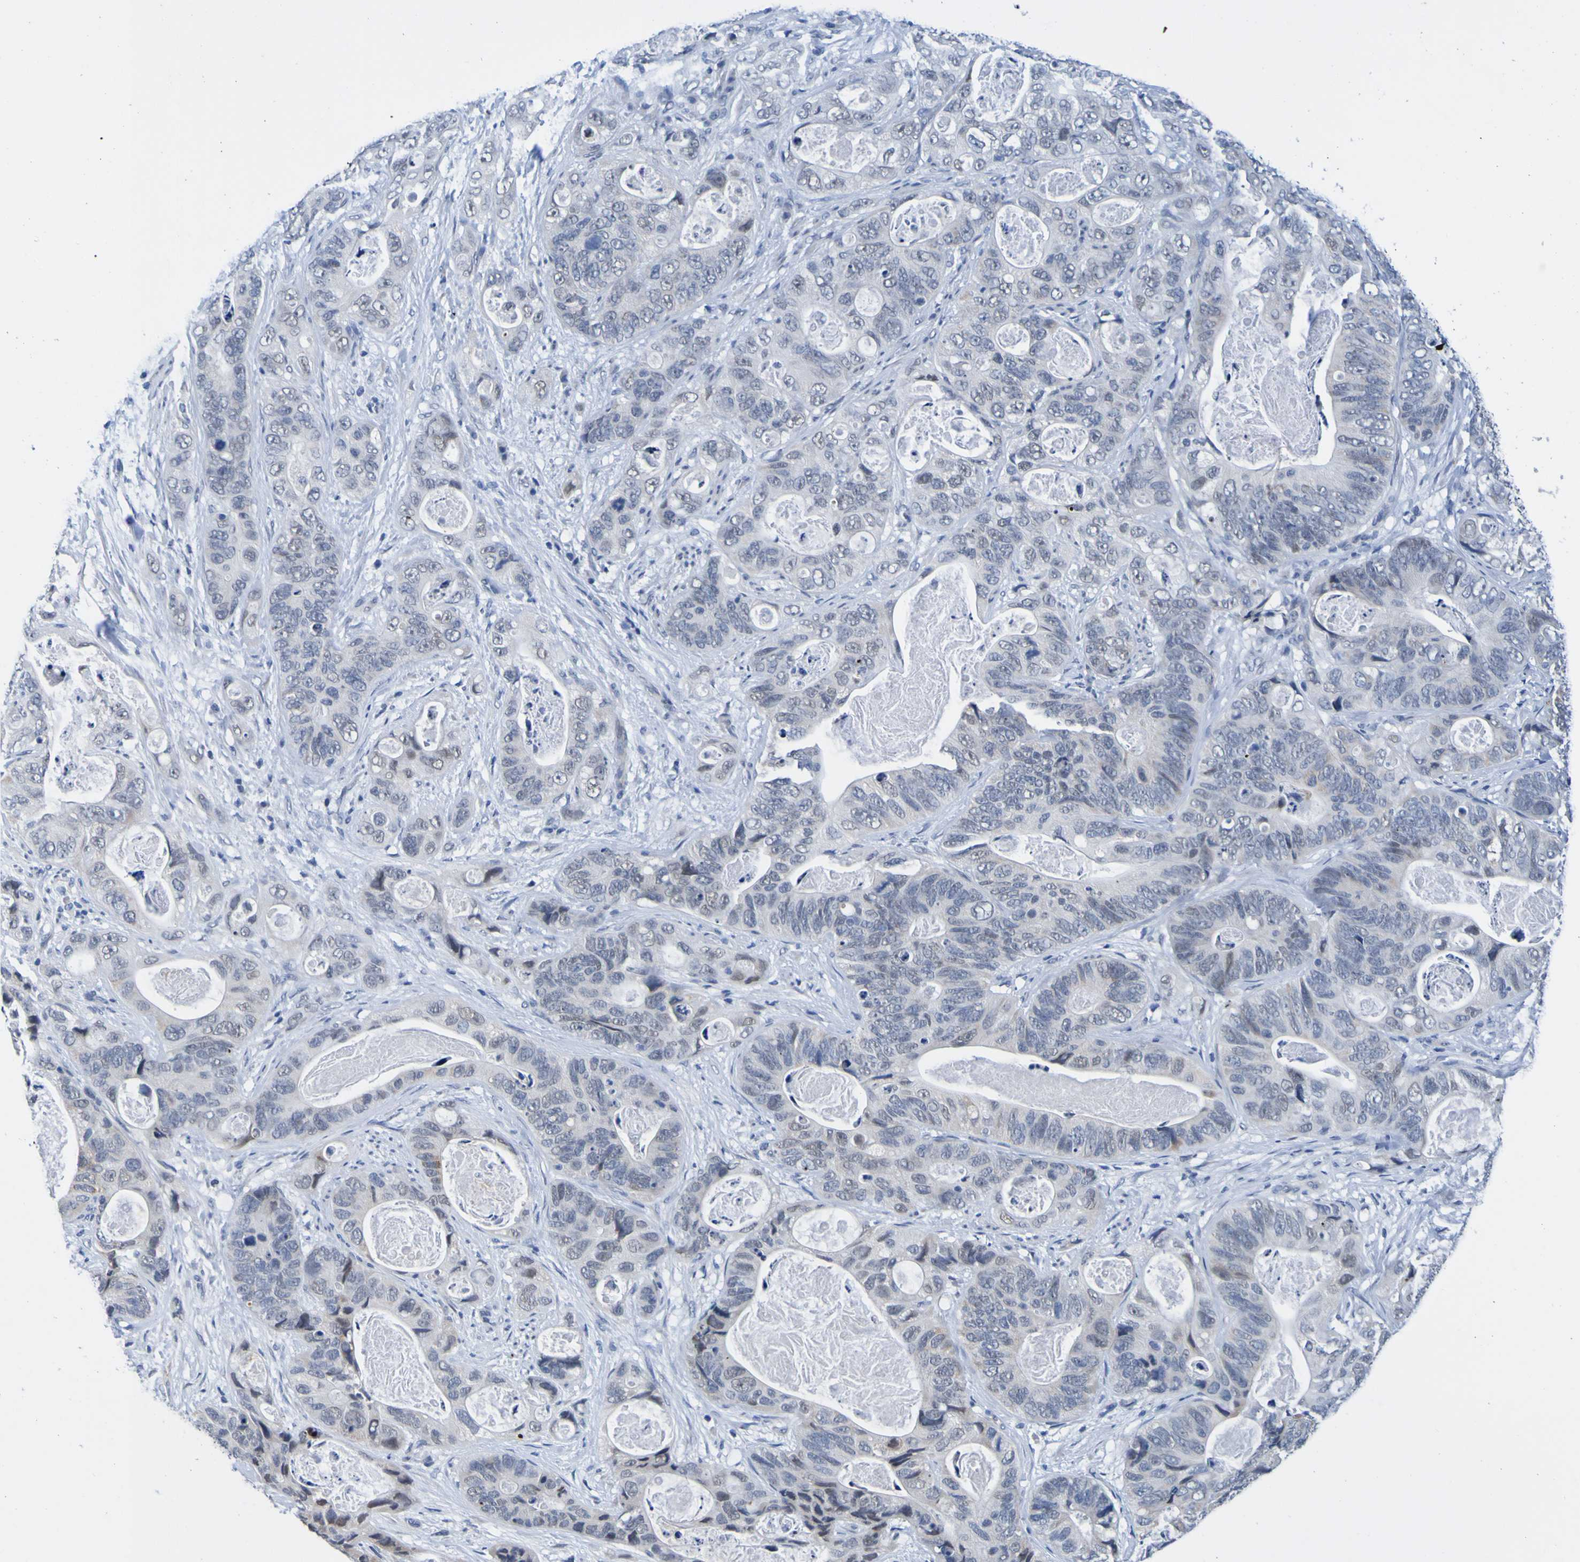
{"staining": {"intensity": "negative", "quantity": "none", "location": "none"}, "tissue": "stomach cancer", "cell_type": "Tumor cells", "image_type": "cancer", "snomed": [{"axis": "morphology", "description": "Adenocarcinoma, NOS"}, {"axis": "topography", "description": "Stomach"}], "caption": "High magnification brightfield microscopy of stomach cancer (adenocarcinoma) stained with DAB (brown) and counterstained with hematoxylin (blue): tumor cells show no significant expression.", "gene": "VMA21", "patient": {"sex": "female", "age": 89}}